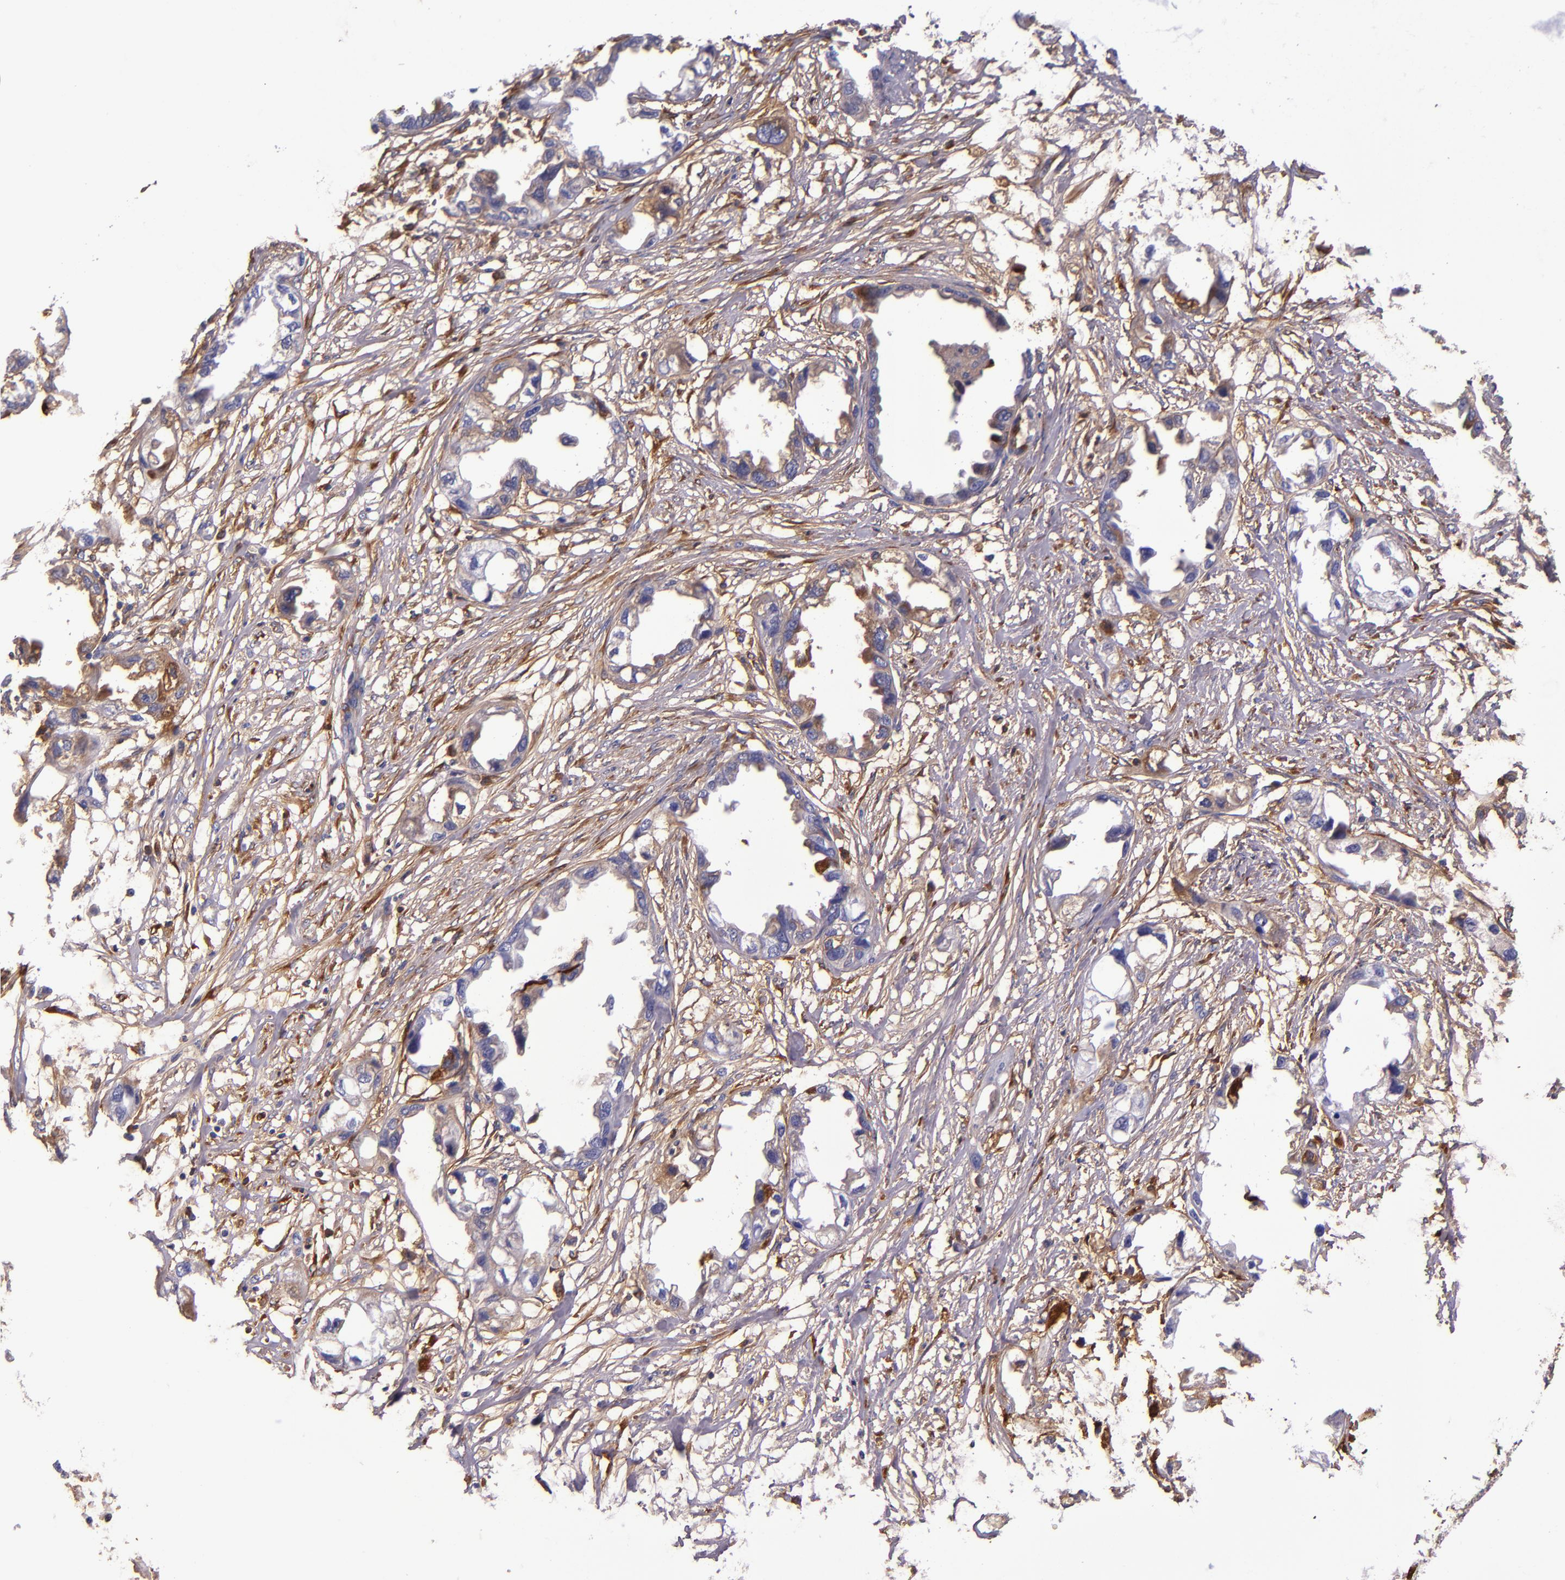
{"staining": {"intensity": "weak", "quantity": "<25%", "location": "cytoplasmic/membranous"}, "tissue": "endometrial cancer", "cell_type": "Tumor cells", "image_type": "cancer", "snomed": [{"axis": "morphology", "description": "Adenocarcinoma, NOS"}, {"axis": "topography", "description": "Endometrium"}], "caption": "Immunohistochemistry of human endometrial adenocarcinoma reveals no staining in tumor cells.", "gene": "CLEC3B", "patient": {"sex": "female", "age": 67}}